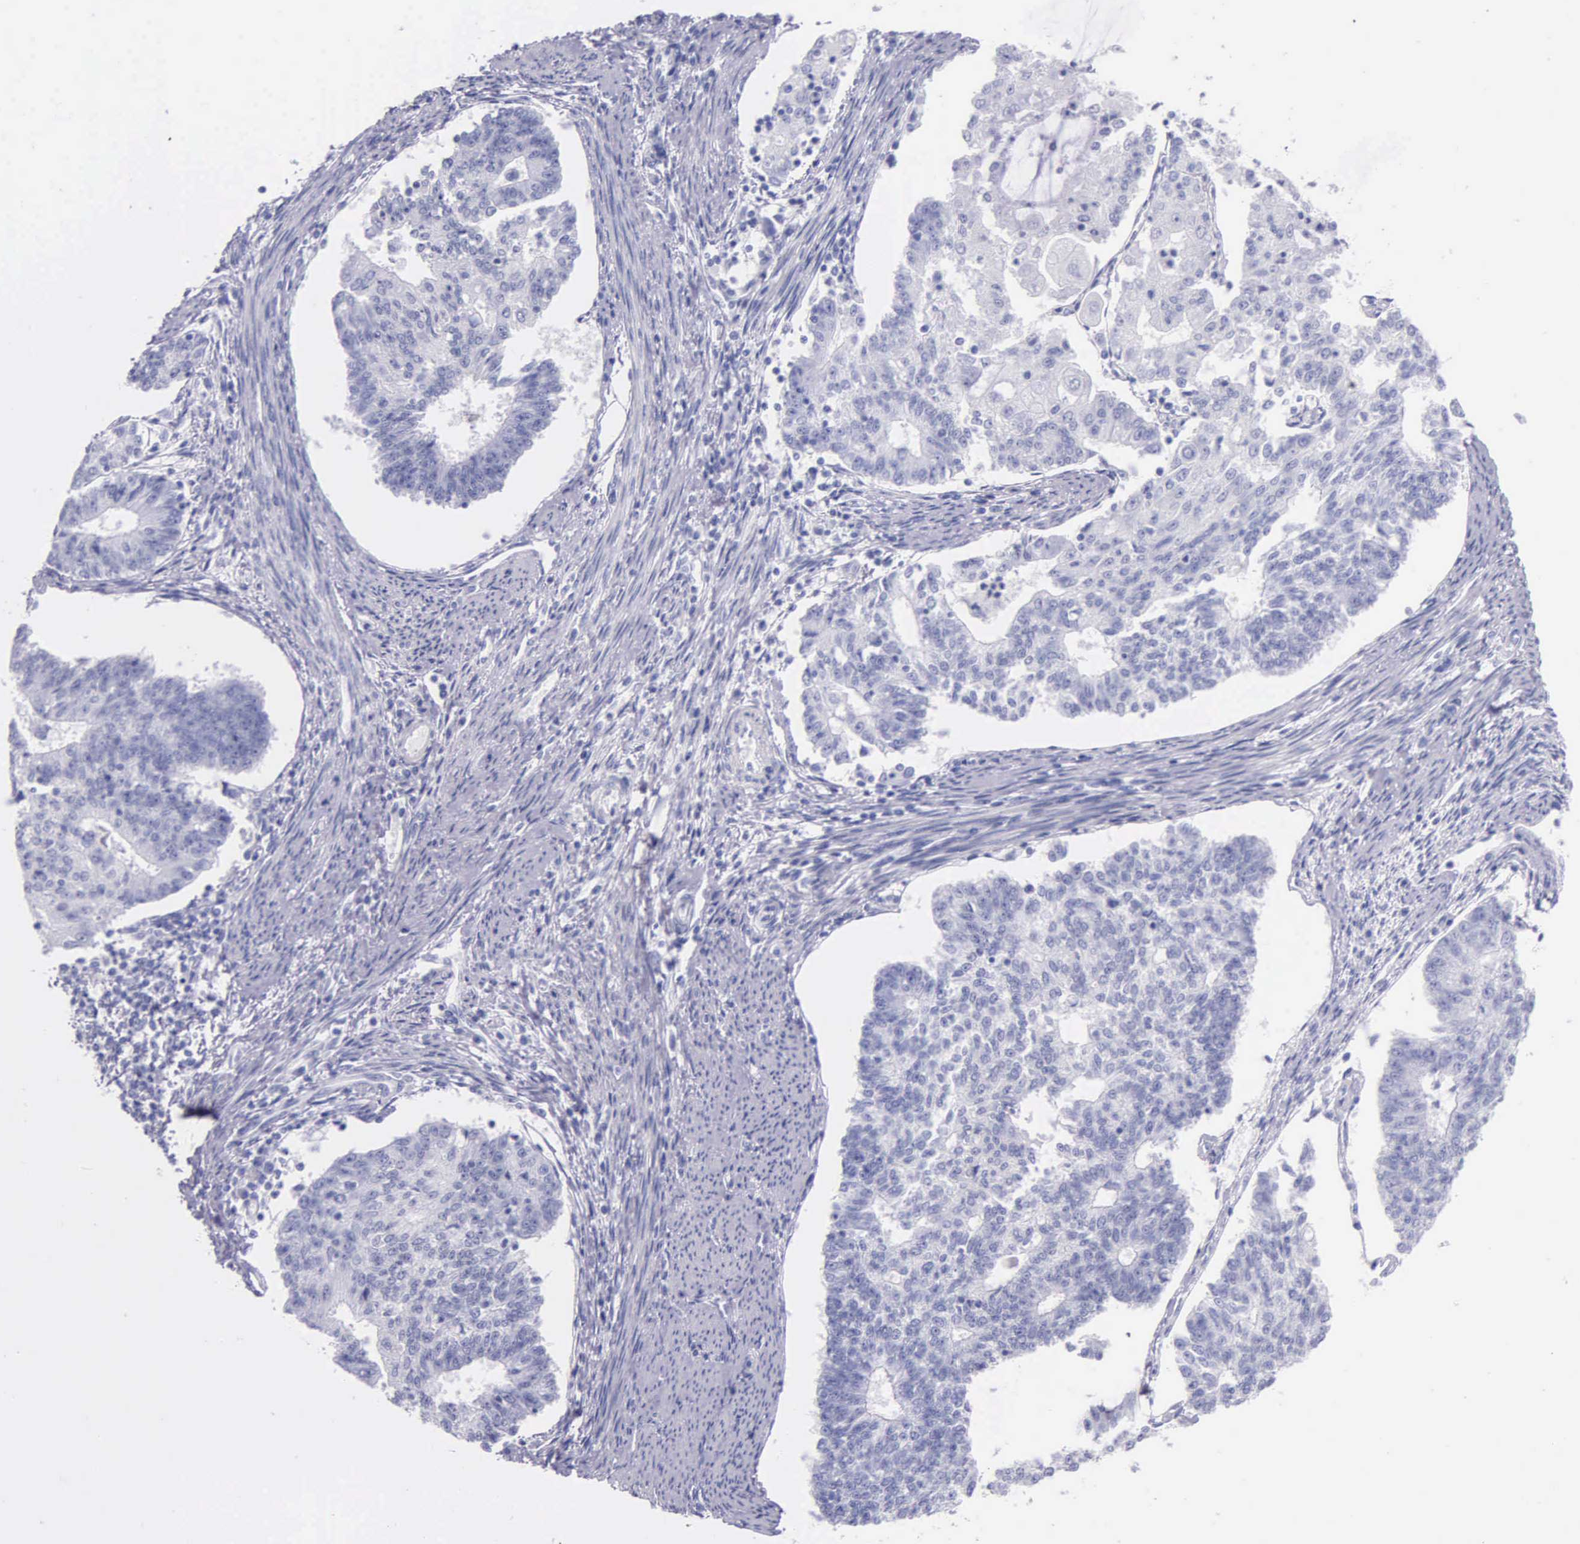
{"staining": {"intensity": "negative", "quantity": "none", "location": "none"}, "tissue": "endometrial cancer", "cell_type": "Tumor cells", "image_type": "cancer", "snomed": [{"axis": "morphology", "description": "Adenocarcinoma, NOS"}, {"axis": "topography", "description": "Endometrium"}], "caption": "High power microscopy micrograph of an IHC micrograph of endometrial adenocarcinoma, revealing no significant staining in tumor cells.", "gene": "KLK3", "patient": {"sex": "female", "age": 56}}